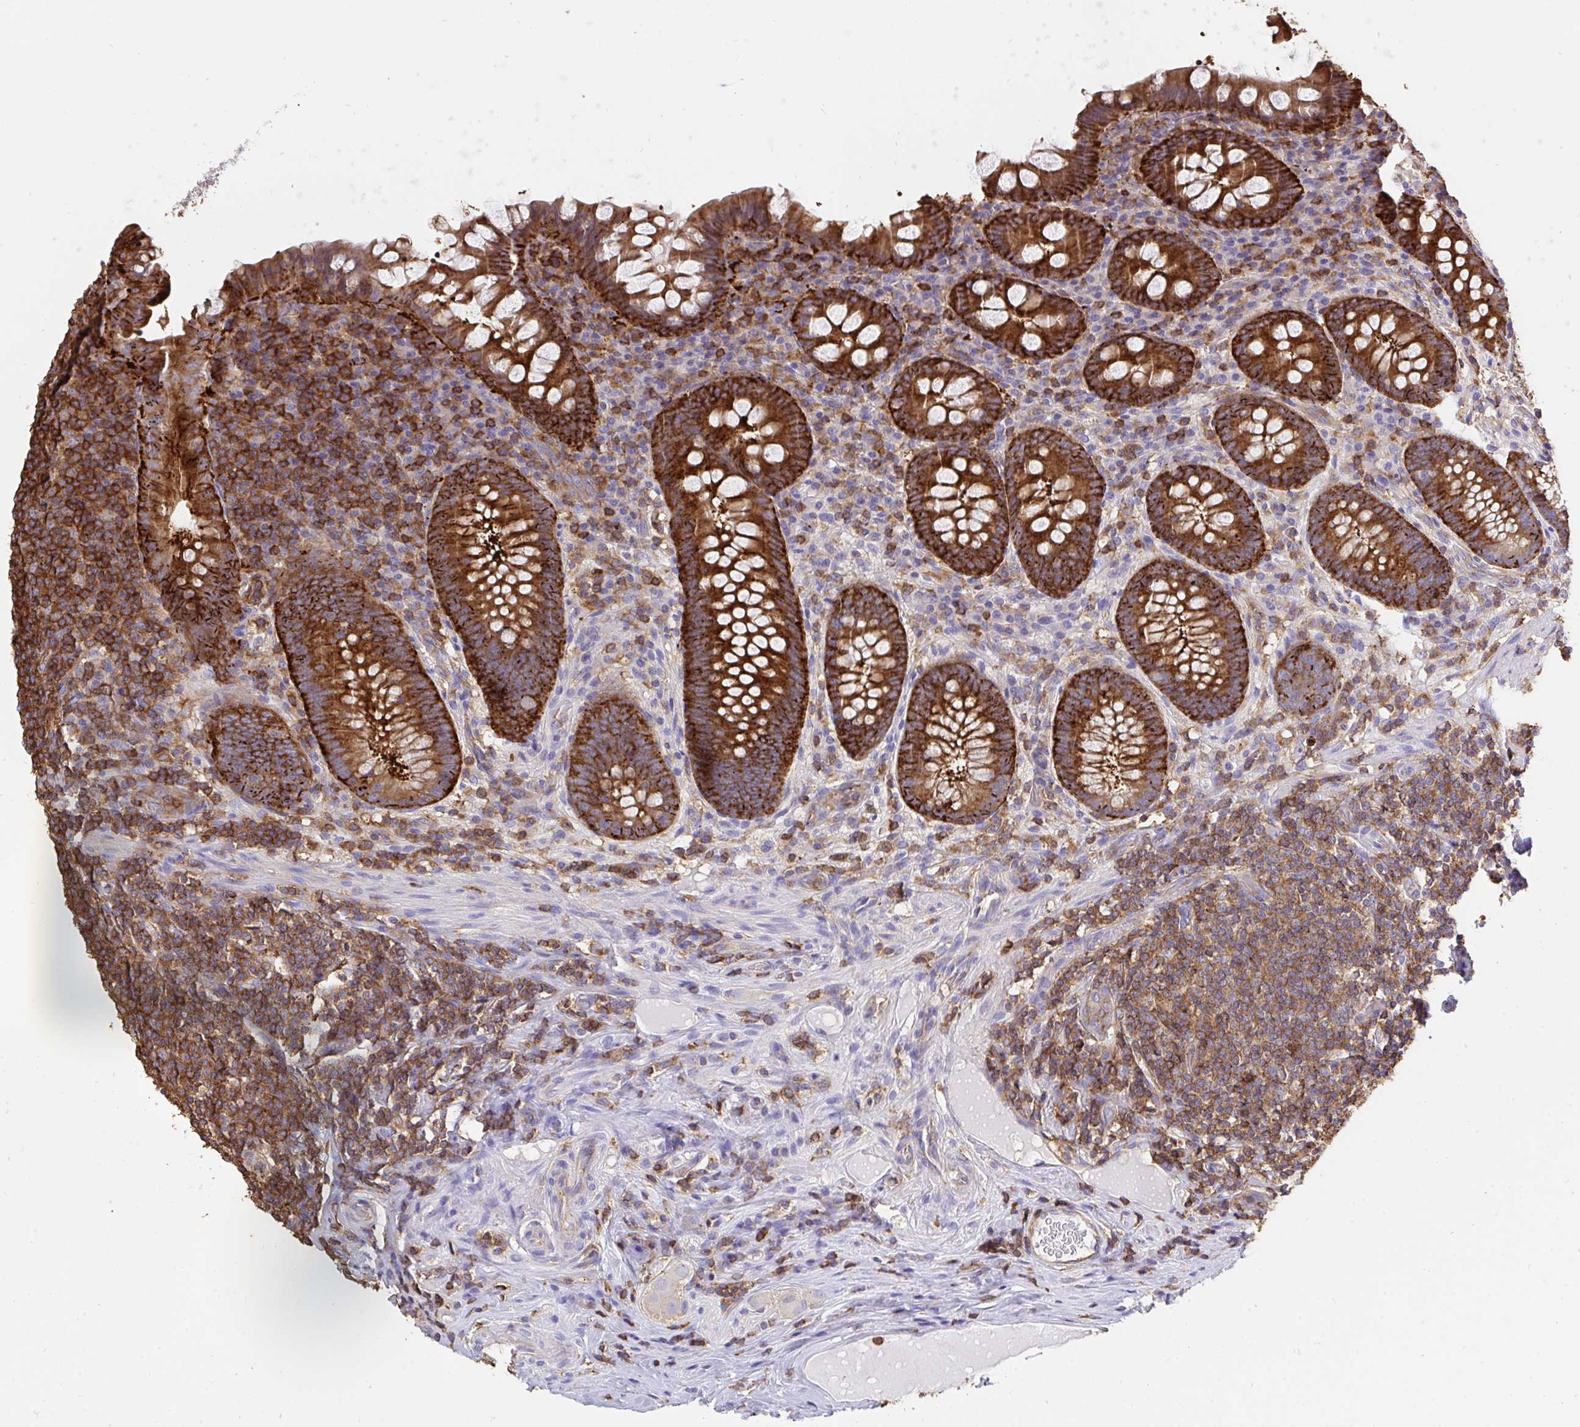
{"staining": {"intensity": "strong", "quantity": ">75%", "location": "cytoplasmic/membranous"}, "tissue": "appendix", "cell_type": "Glandular cells", "image_type": "normal", "snomed": [{"axis": "morphology", "description": "Normal tissue, NOS"}, {"axis": "topography", "description": "Appendix"}], "caption": "Unremarkable appendix shows strong cytoplasmic/membranous staining in about >75% of glandular cells, visualized by immunohistochemistry. (brown staining indicates protein expression, while blue staining denotes nuclei).", "gene": "CFL1", "patient": {"sex": "male", "age": 71}}